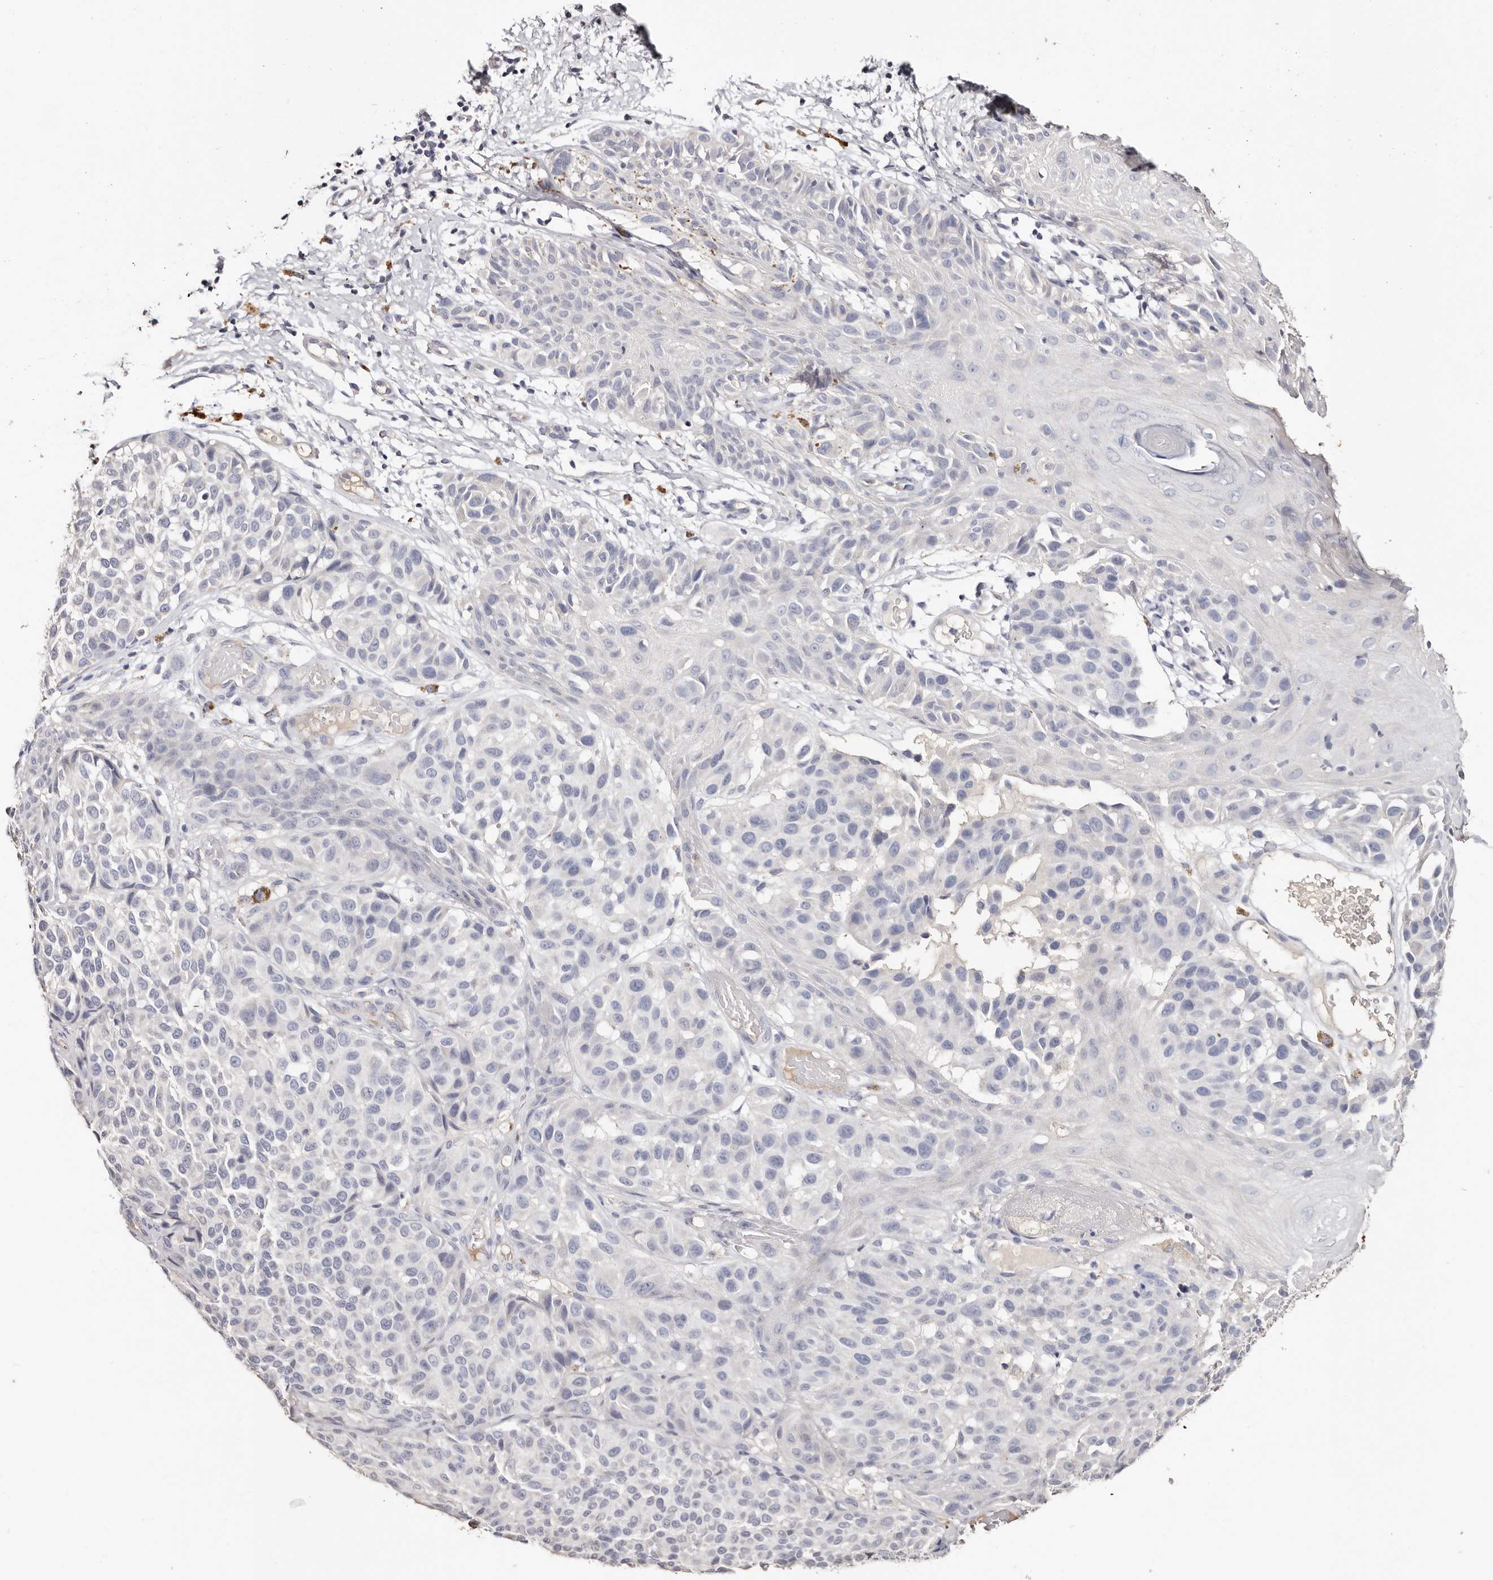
{"staining": {"intensity": "negative", "quantity": "none", "location": "none"}, "tissue": "melanoma", "cell_type": "Tumor cells", "image_type": "cancer", "snomed": [{"axis": "morphology", "description": "Malignant melanoma, NOS"}, {"axis": "topography", "description": "Skin"}], "caption": "This is a micrograph of immunohistochemistry (IHC) staining of melanoma, which shows no staining in tumor cells.", "gene": "TGM2", "patient": {"sex": "male", "age": 83}}